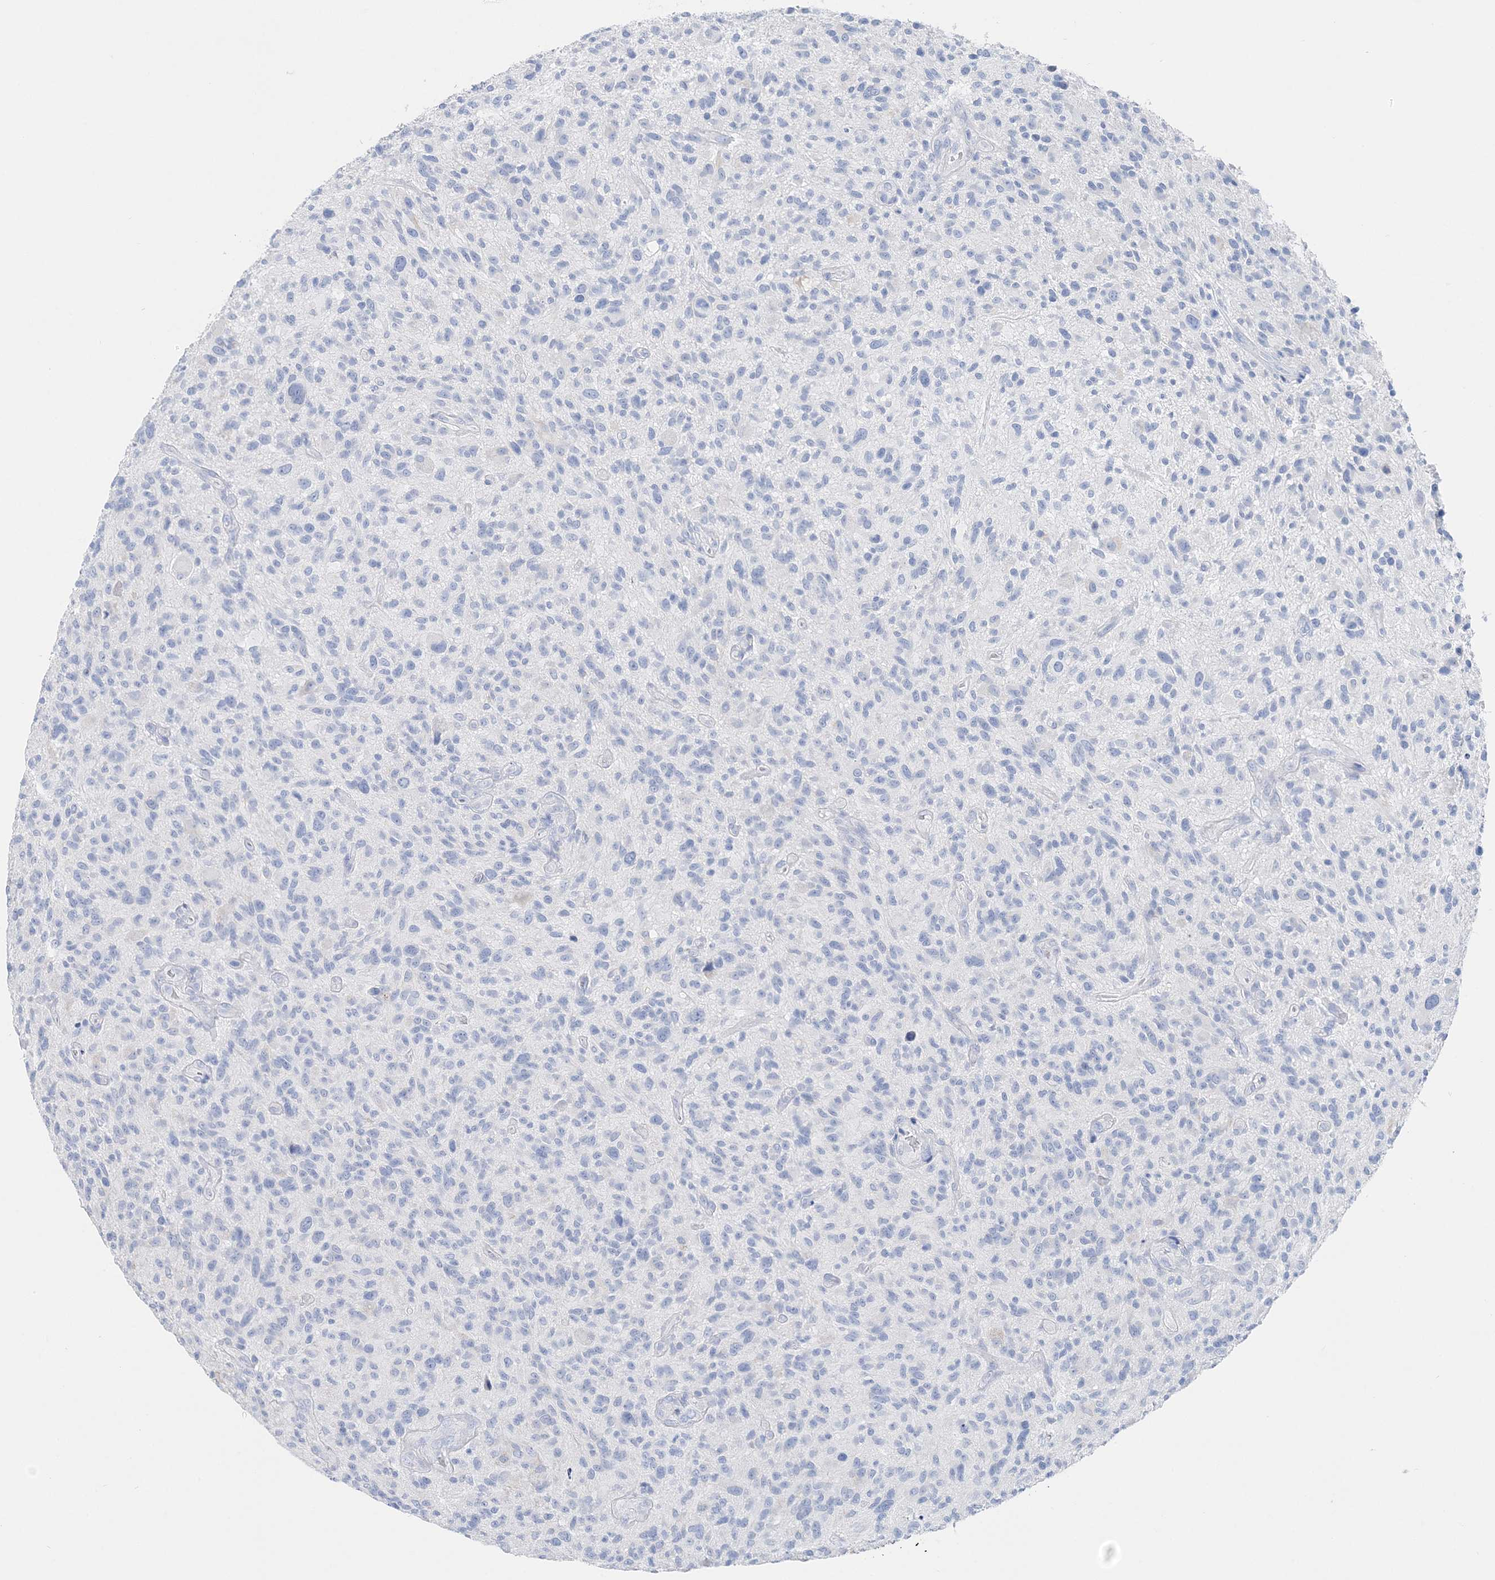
{"staining": {"intensity": "negative", "quantity": "none", "location": "none"}, "tissue": "glioma", "cell_type": "Tumor cells", "image_type": "cancer", "snomed": [{"axis": "morphology", "description": "Glioma, malignant, High grade"}, {"axis": "topography", "description": "Brain"}], "caption": "IHC histopathology image of neoplastic tissue: human malignant glioma (high-grade) stained with DAB shows no significant protein expression in tumor cells.", "gene": "TSPYL6", "patient": {"sex": "male", "age": 47}}